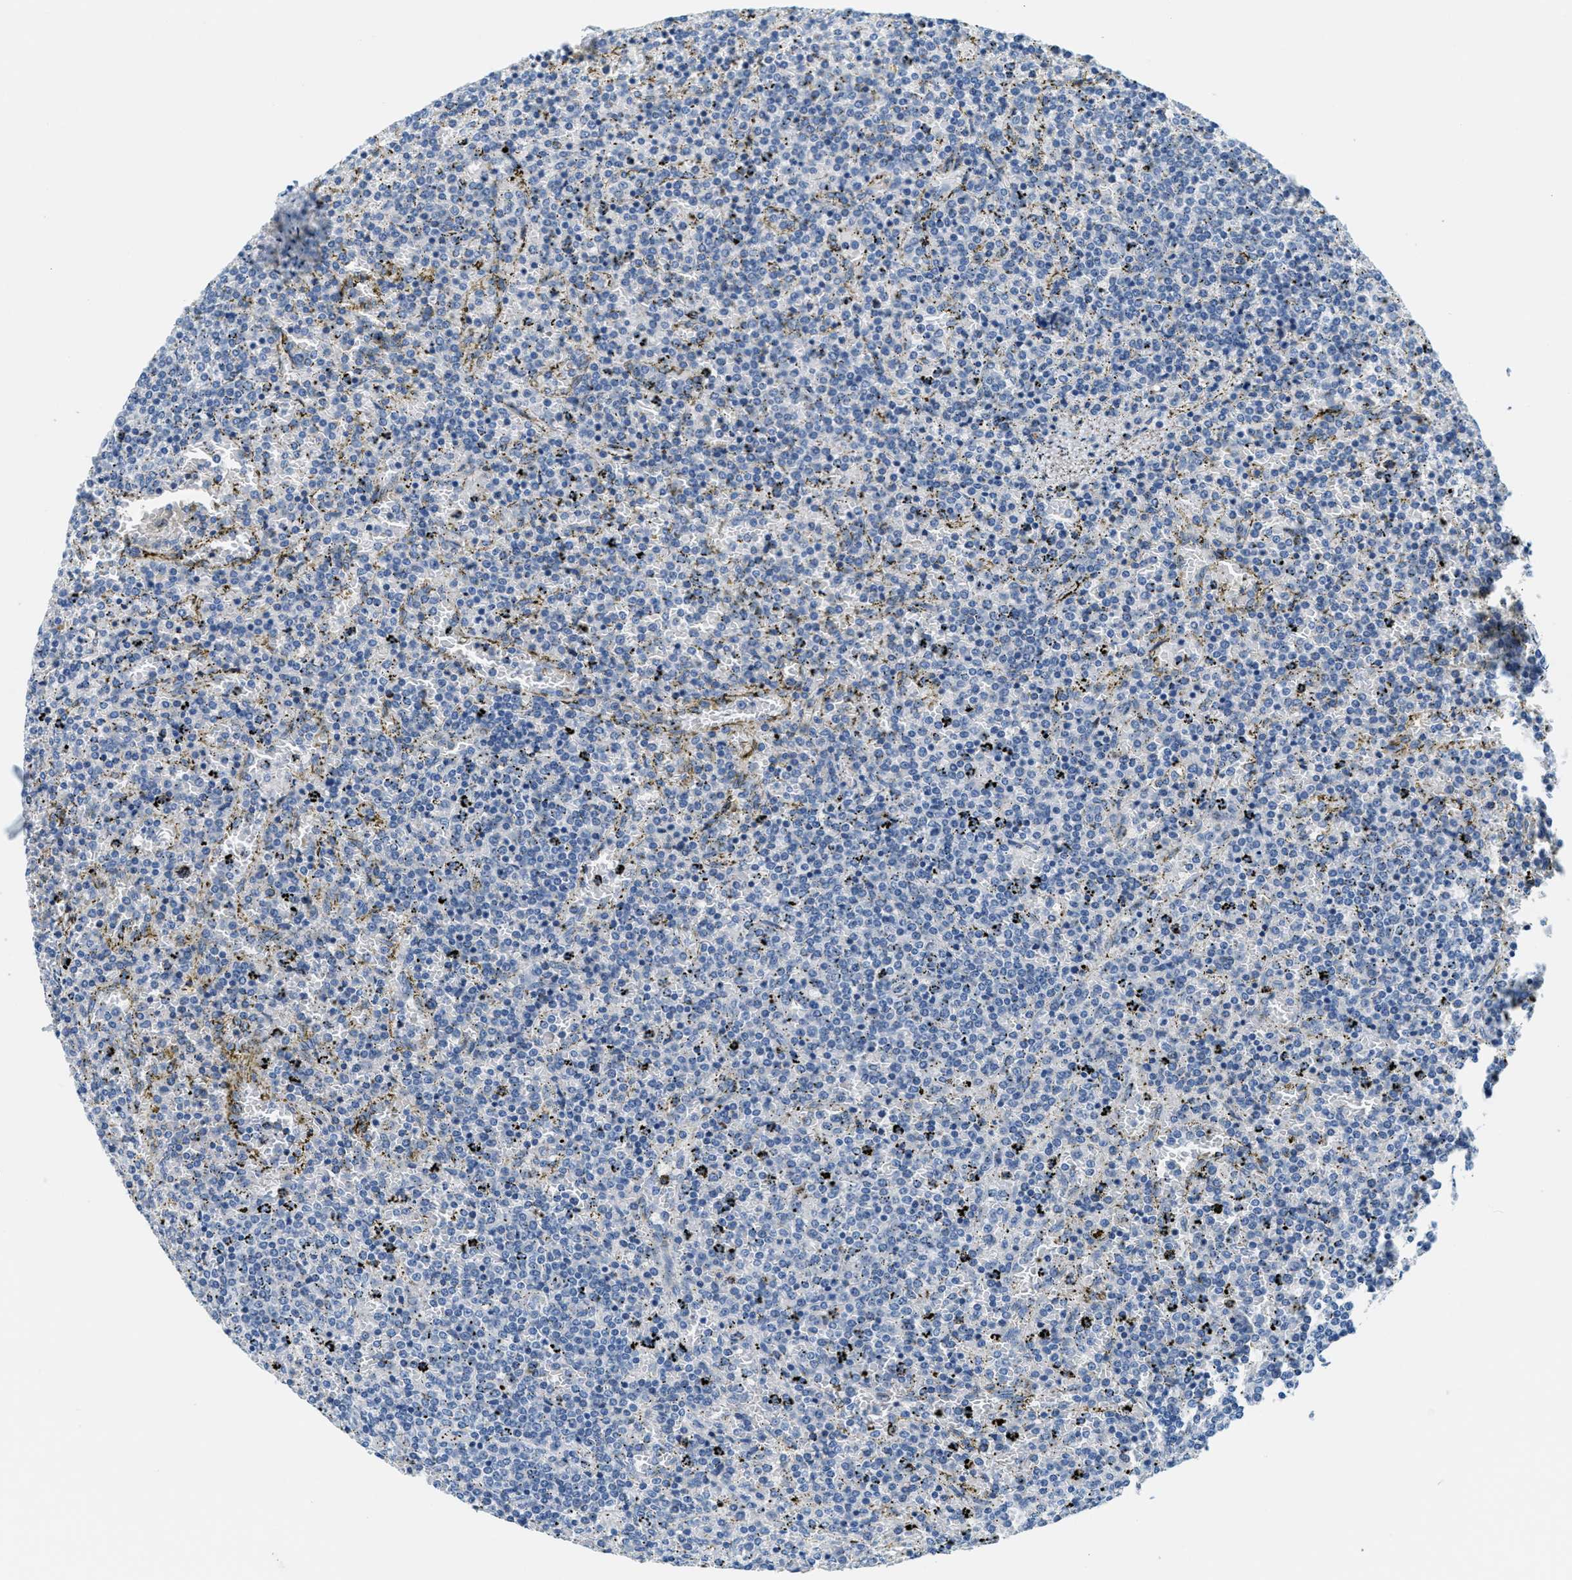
{"staining": {"intensity": "negative", "quantity": "none", "location": "none"}, "tissue": "lymphoma", "cell_type": "Tumor cells", "image_type": "cancer", "snomed": [{"axis": "morphology", "description": "Malignant lymphoma, non-Hodgkin's type, Low grade"}, {"axis": "topography", "description": "Spleen"}], "caption": "Lymphoma stained for a protein using immunohistochemistry shows no positivity tumor cells.", "gene": "A2M", "patient": {"sex": "female", "age": 77}}